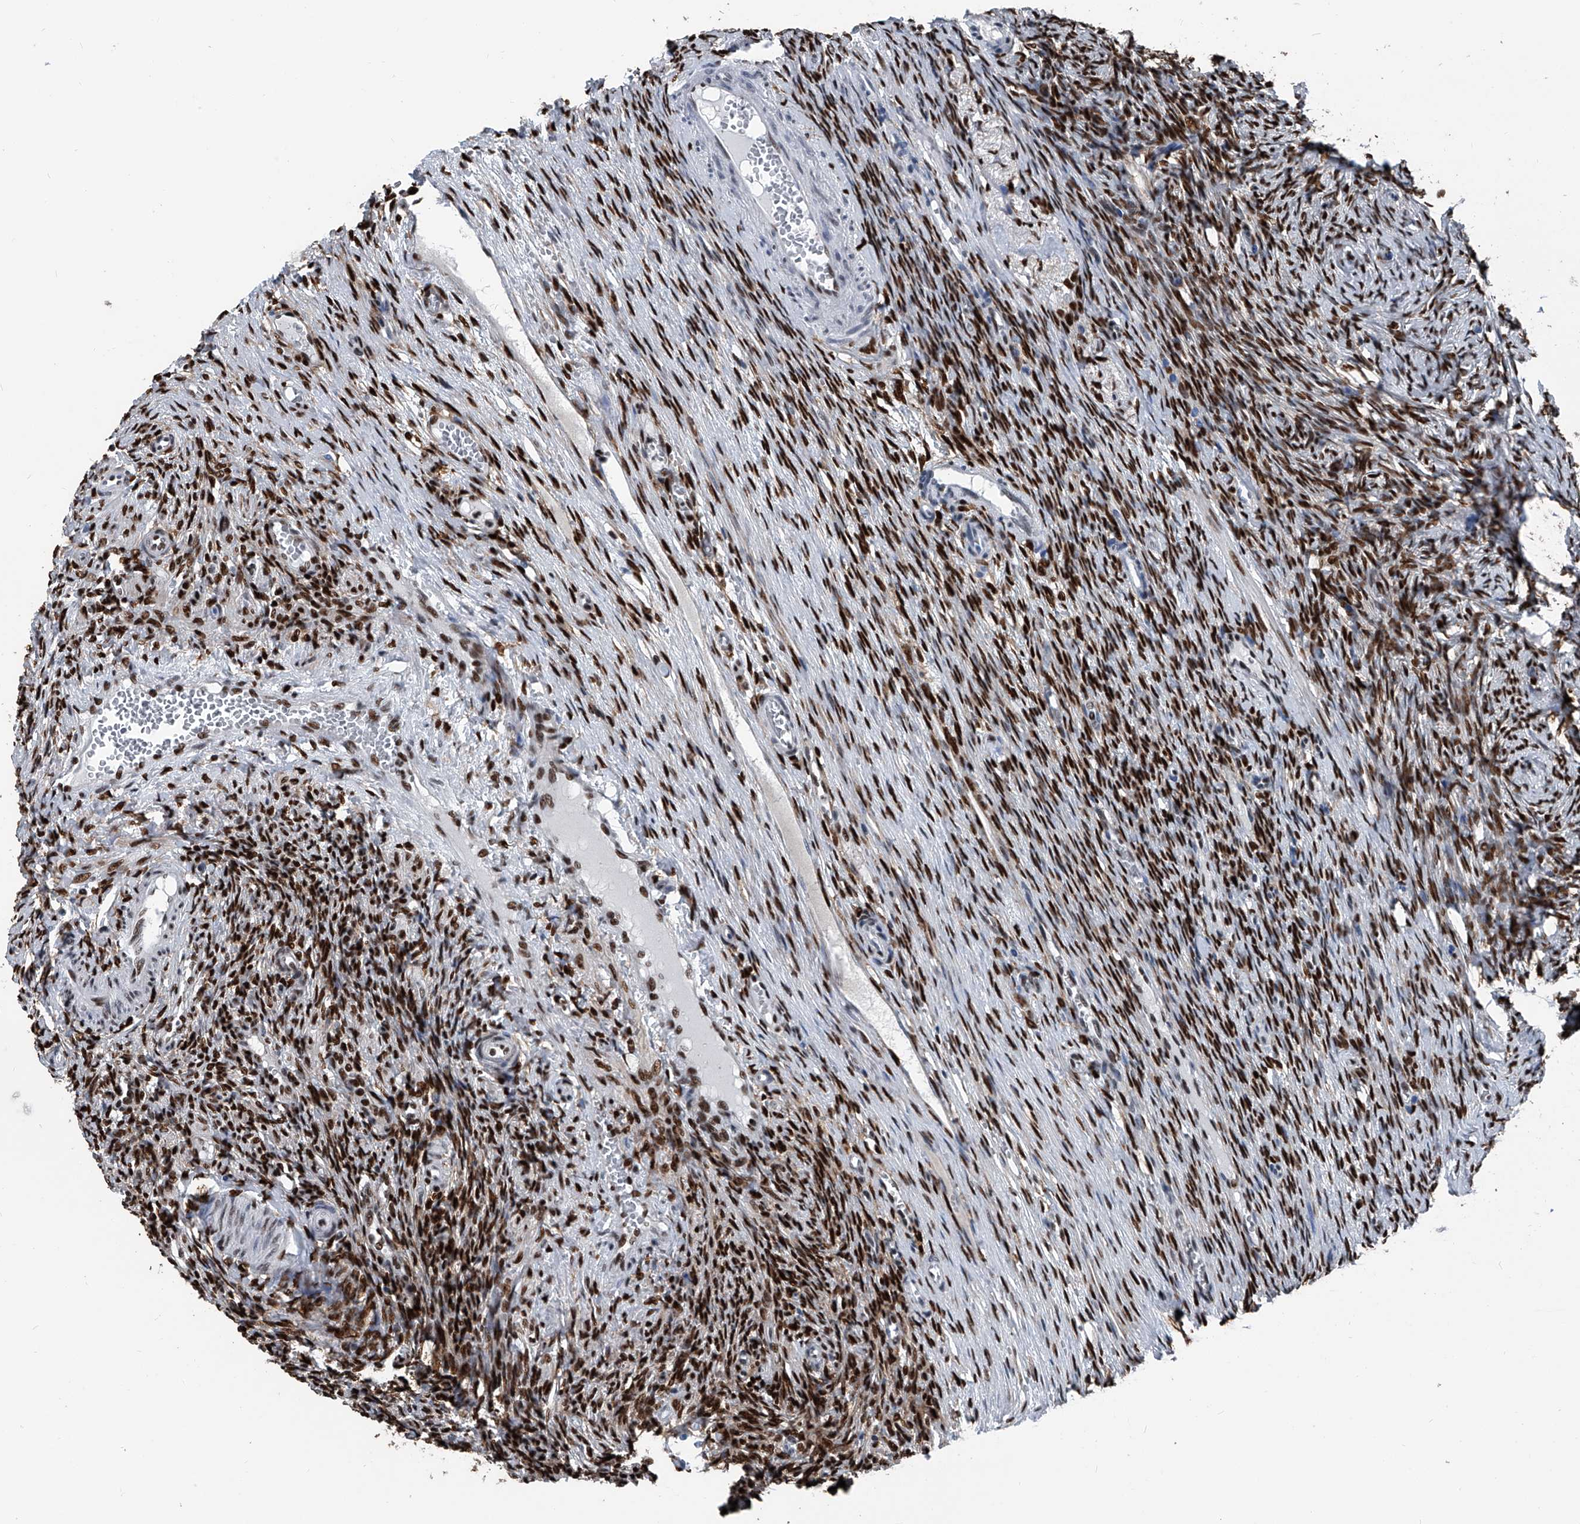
{"staining": {"intensity": "moderate", "quantity": ">75%", "location": "nuclear"}, "tissue": "ovary", "cell_type": "Ovarian stroma cells", "image_type": "normal", "snomed": [{"axis": "morphology", "description": "Adenocarcinoma, NOS"}, {"axis": "topography", "description": "Endometrium"}], "caption": "Ovarian stroma cells demonstrate medium levels of moderate nuclear expression in approximately >75% of cells in unremarkable ovary. The protein is stained brown, and the nuclei are stained in blue (DAB IHC with brightfield microscopy, high magnification).", "gene": "FKBP5", "patient": {"sex": "female", "age": 32}}